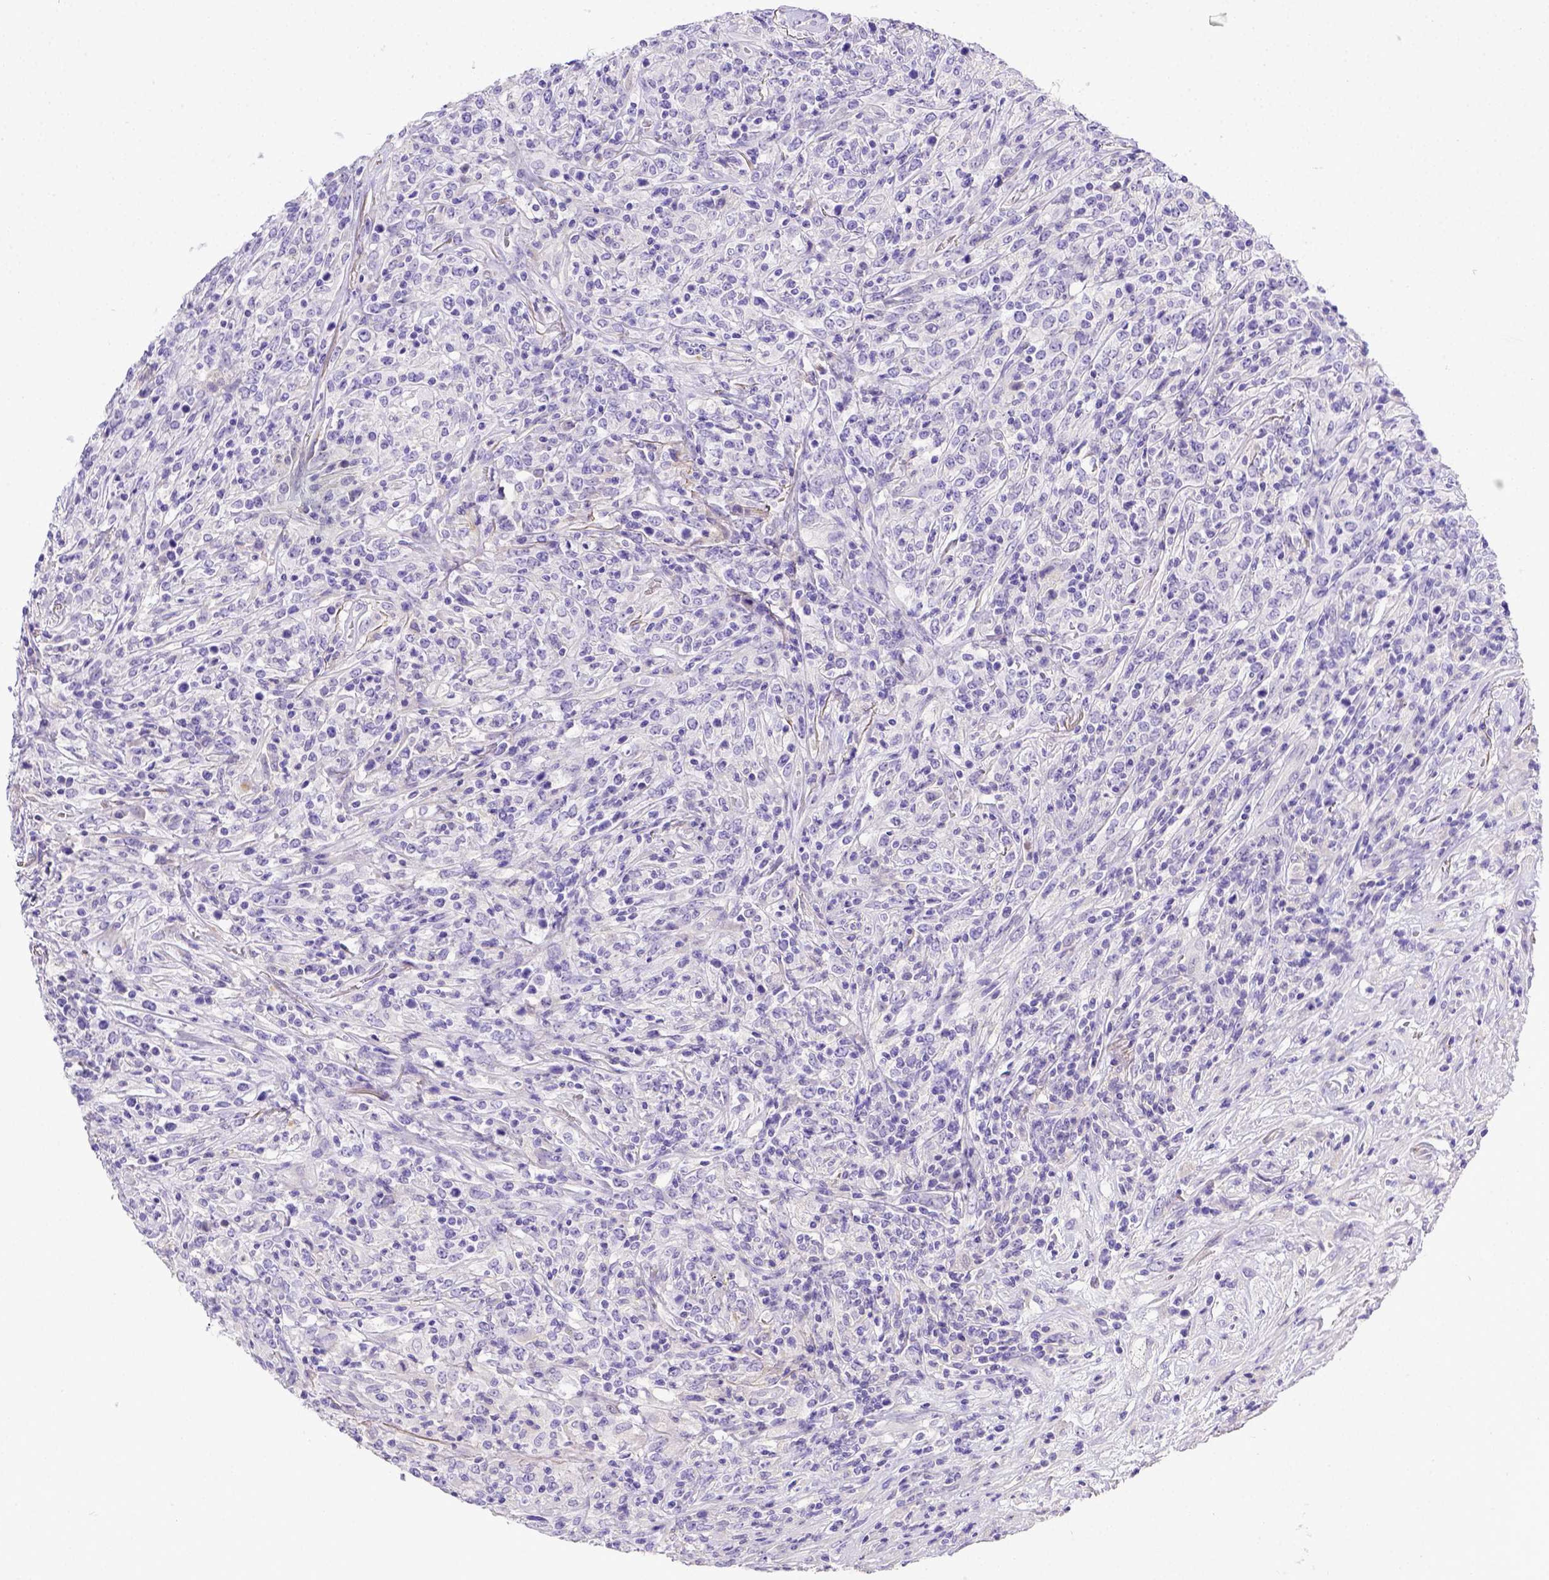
{"staining": {"intensity": "negative", "quantity": "none", "location": "none"}, "tissue": "lymphoma", "cell_type": "Tumor cells", "image_type": "cancer", "snomed": [{"axis": "morphology", "description": "Malignant lymphoma, non-Hodgkin's type, High grade"}, {"axis": "topography", "description": "Lung"}], "caption": "An image of high-grade malignant lymphoma, non-Hodgkin's type stained for a protein displays no brown staining in tumor cells.", "gene": "BTN1A1", "patient": {"sex": "male", "age": 79}}